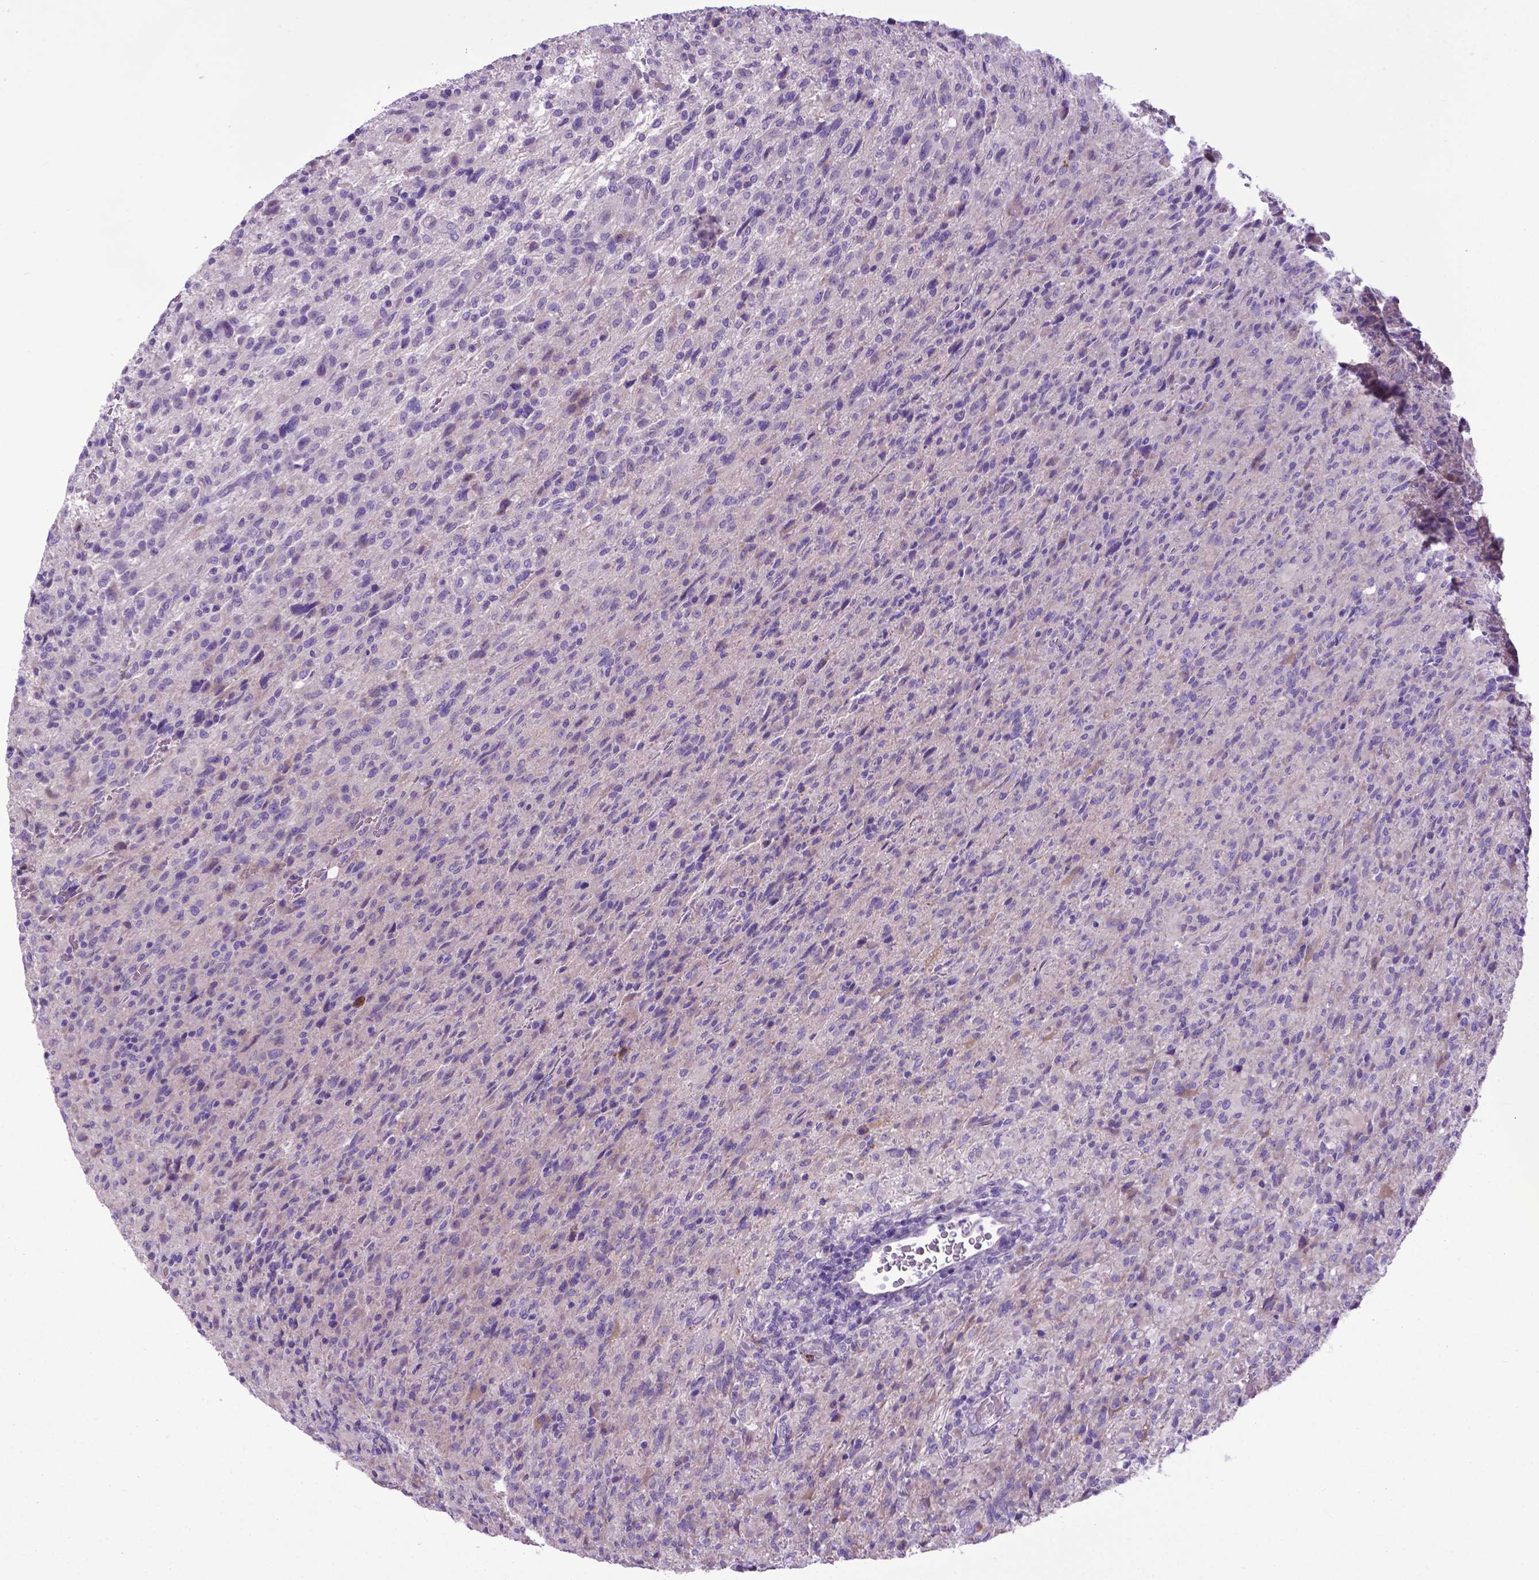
{"staining": {"intensity": "negative", "quantity": "none", "location": "none"}, "tissue": "glioma", "cell_type": "Tumor cells", "image_type": "cancer", "snomed": [{"axis": "morphology", "description": "Glioma, malignant, High grade"}, {"axis": "topography", "description": "Brain"}], "caption": "DAB (3,3'-diaminobenzidine) immunohistochemical staining of human glioma shows no significant staining in tumor cells.", "gene": "ADRA2B", "patient": {"sex": "male", "age": 68}}